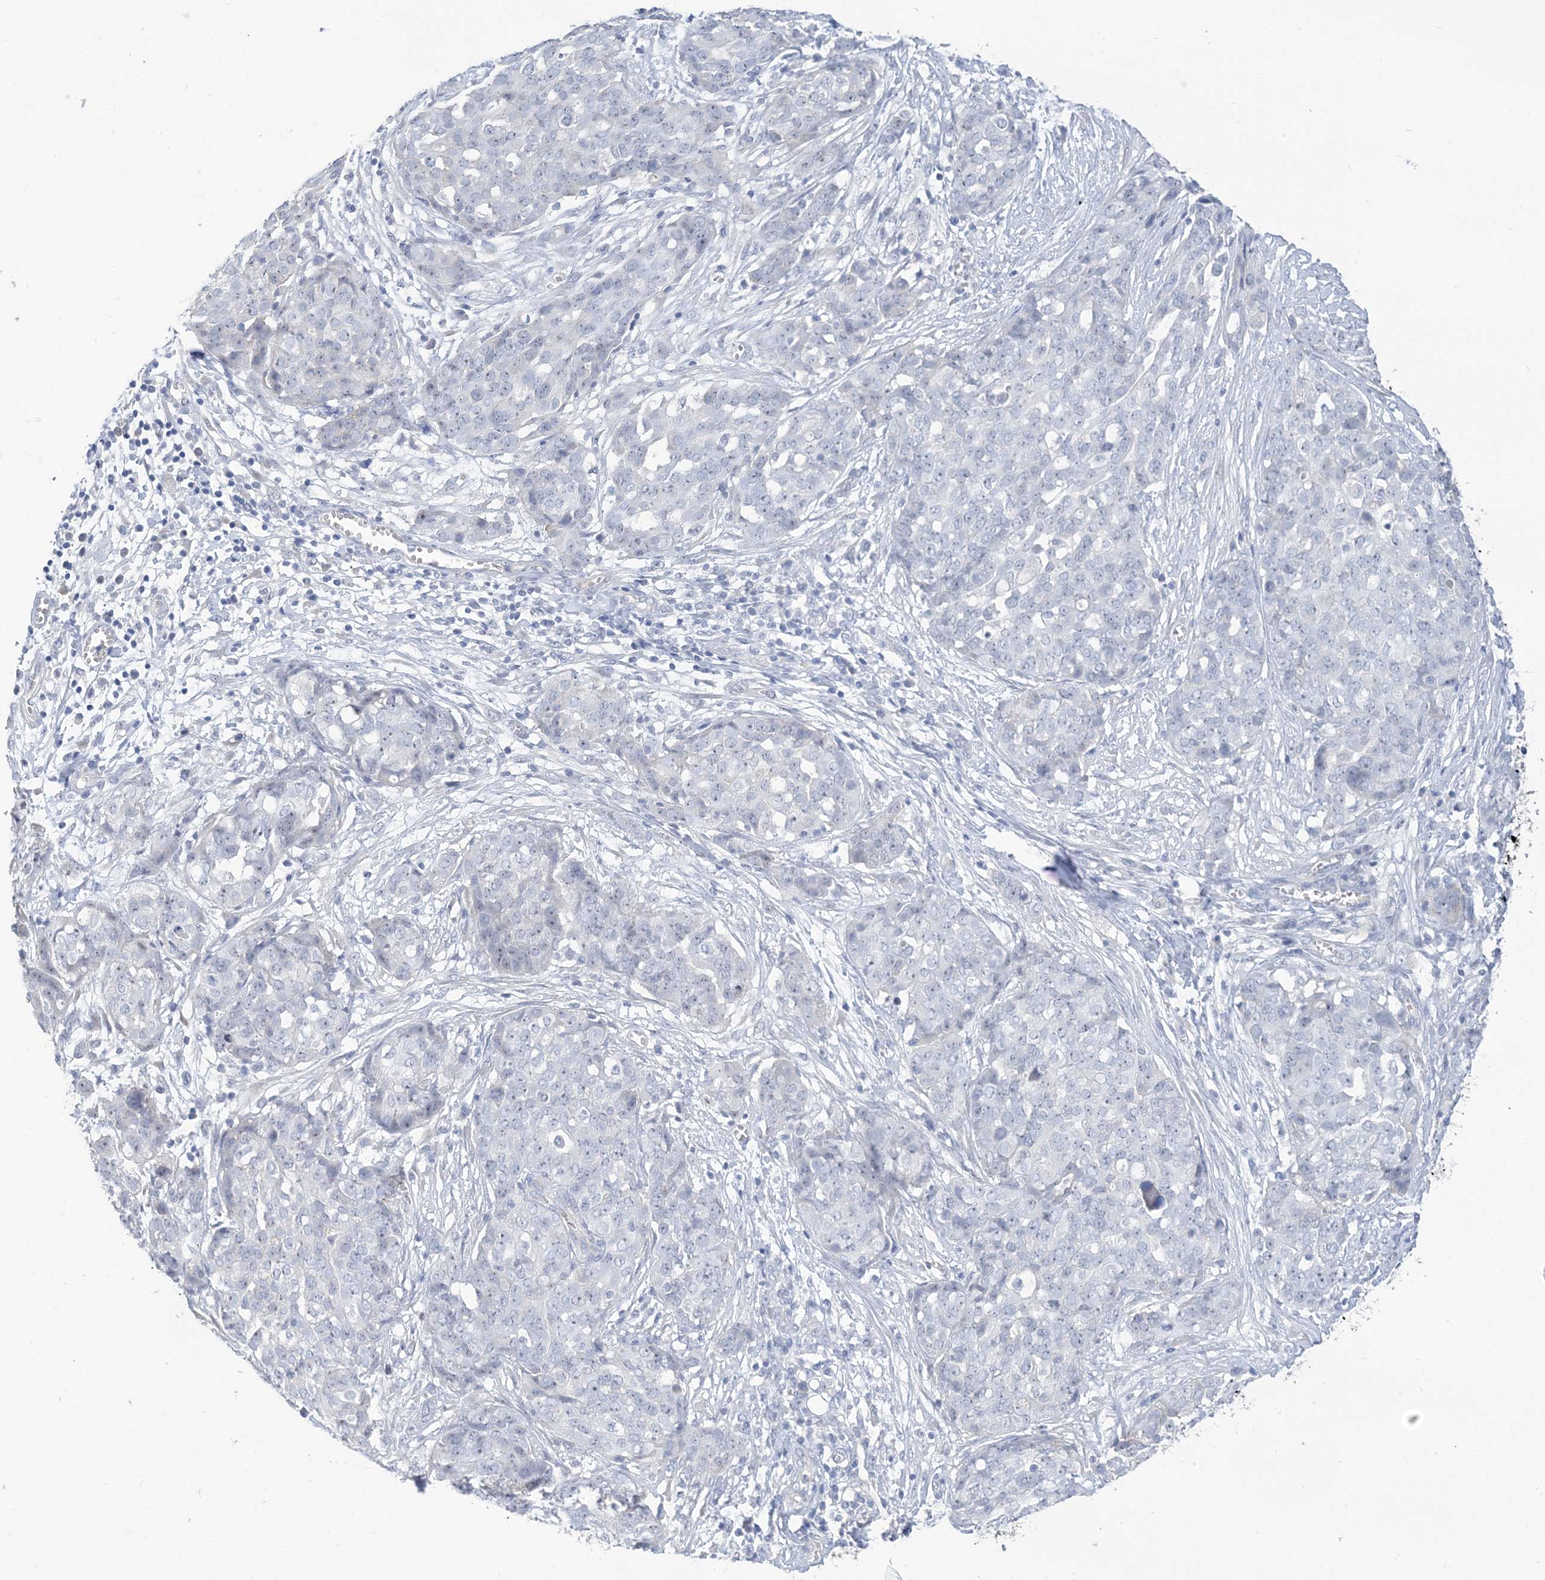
{"staining": {"intensity": "negative", "quantity": "none", "location": "none"}, "tissue": "ovarian cancer", "cell_type": "Tumor cells", "image_type": "cancer", "snomed": [{"axis": "morphology", "description": "Cystadenocarcinoma, serous, NOS"}, {"axis": "topography", "description": "Soft tissue"}, {"axis": "topography", "description": "Ovary"}], "caption": "IHC micrograph of neoplastic tissue: human serous cystadenocarcinoma (ovarian) stained with DAB shows no significant protein staining in tumor cells.", "gene": "IL36B", "patient": {"sex": "female", "age": 57}}